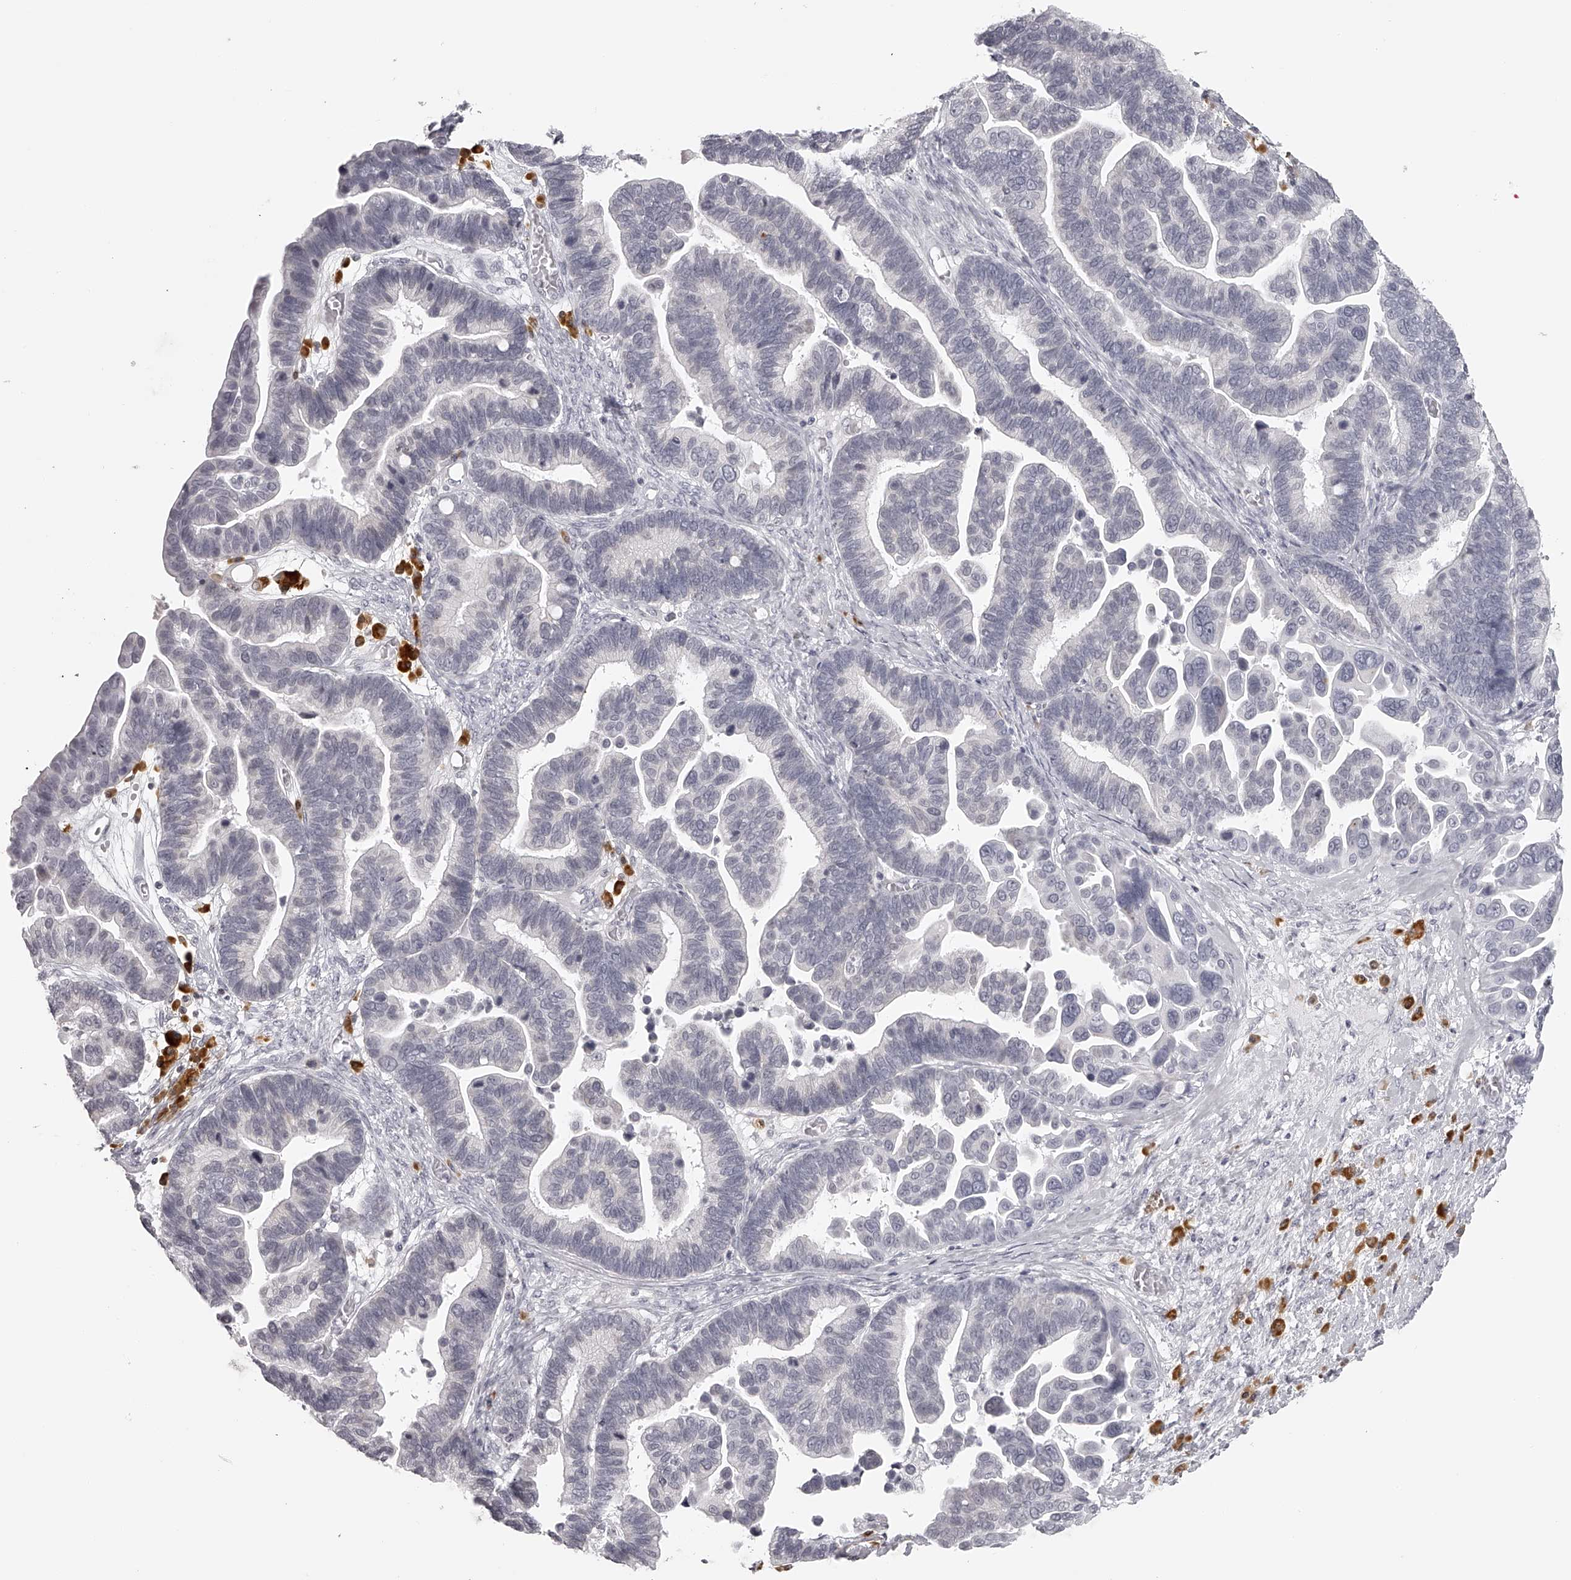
{"staining": {"intensity": "negative", "quantity": "none", "location": "none"}, "tissue": "ovarian cancer", "cell_type": "Tumor cells", "image_type": "cancer", "snomed": [{"axis": "morphology", "description": "Cystadenocarcinoma, serous, NOS"}, {"axis": "topography", "description": "Ovary"}], "caption": "High power microscopy photomicrograph of an immunohistochemistry photomicrograph of ovarian cancer (serous cystadenocarcinoma), revealing no significant positivity in tumor cells. (Immunohistochemistry (ihc), brightfield microscopy, high magnification).", "gene": "SEC11C", "patient": {"sex": "female", "age": 56}}